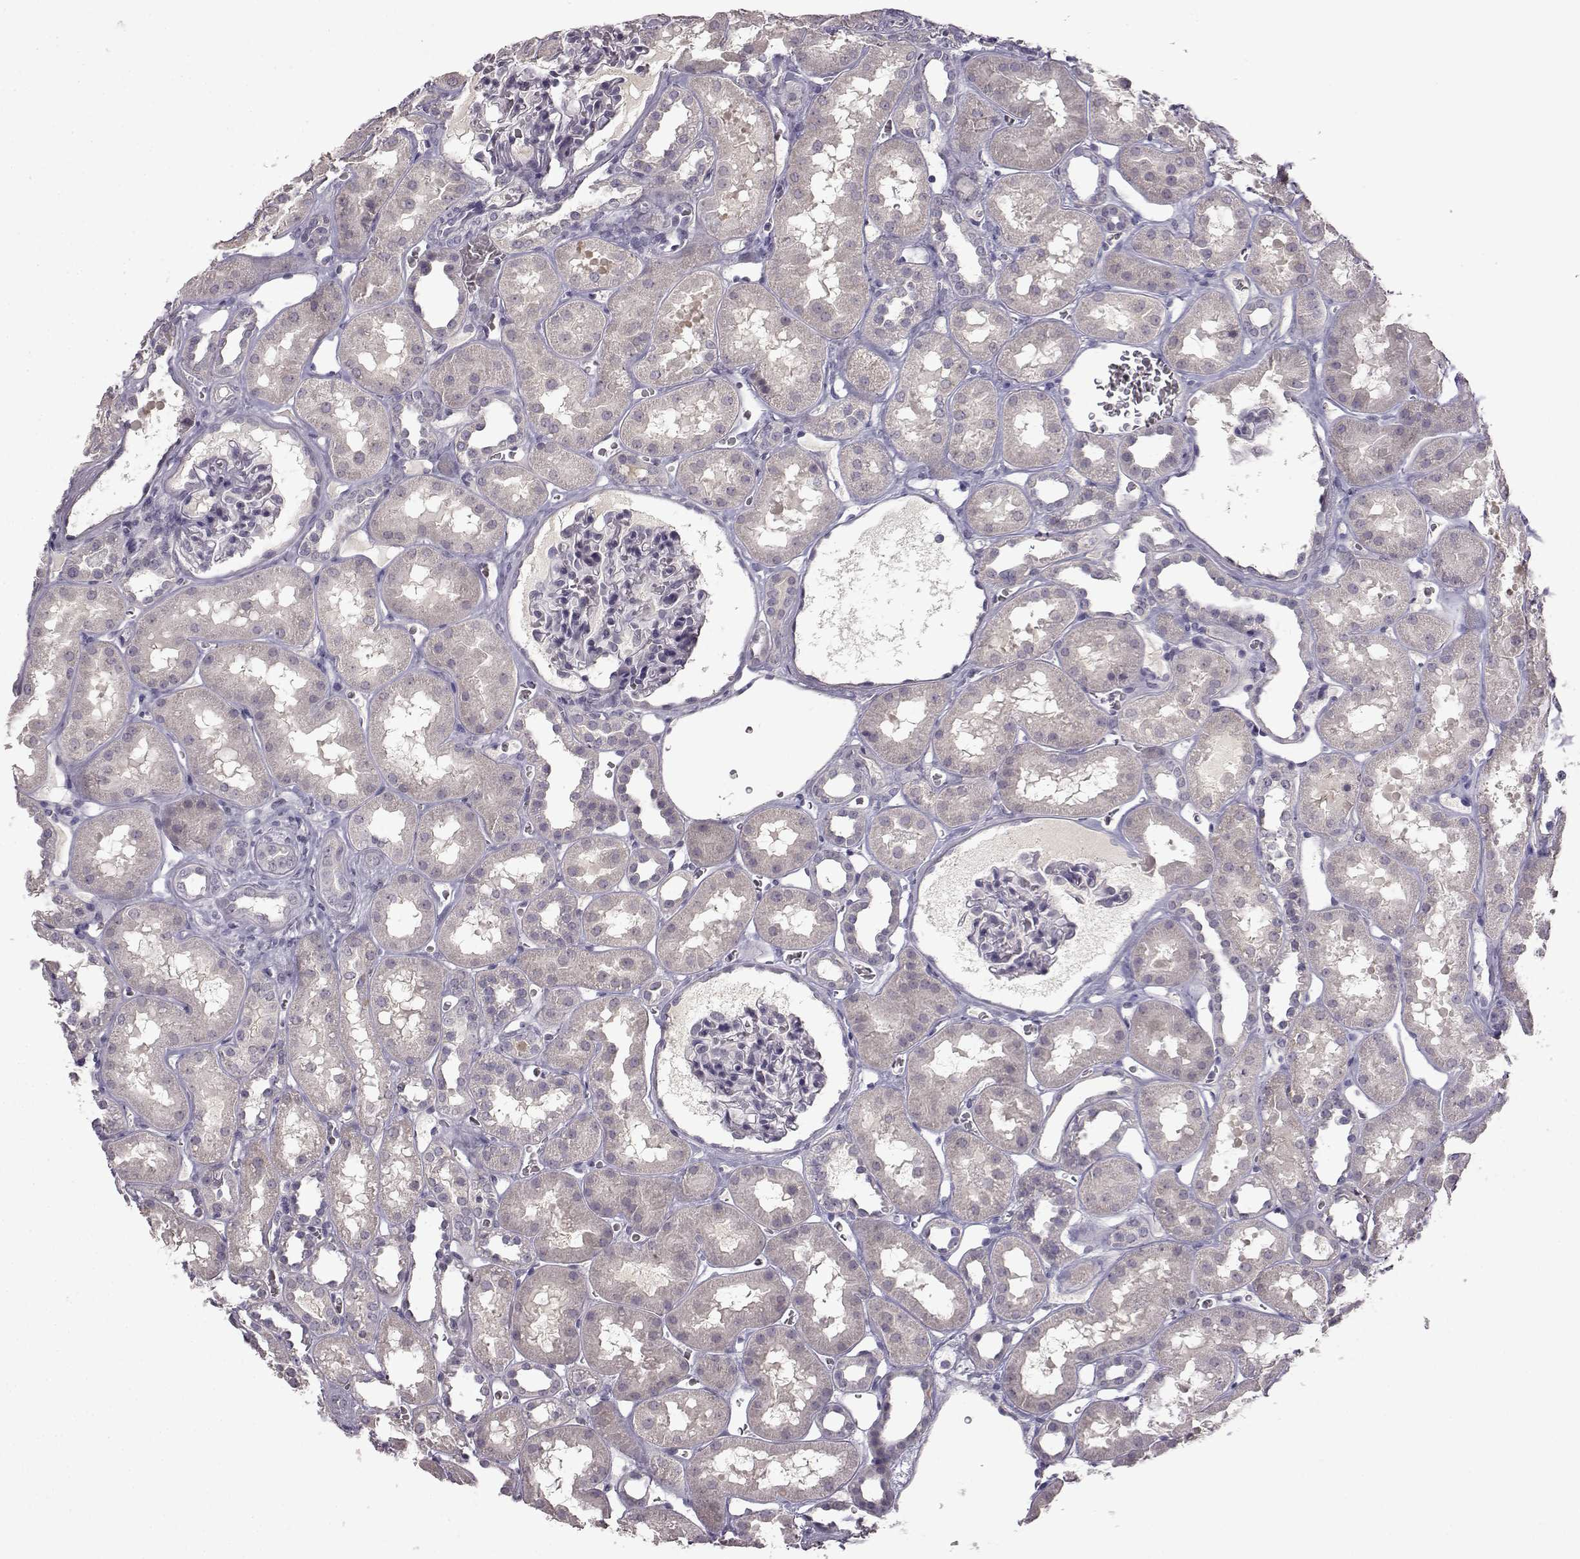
{"staining": {"intensity": "negative", "quantity": "none", "location": "none"}, "tissue": "kidney", "cell_type": "Cells in glomeruli", "image_type": "normal", "snomed": [{"axis": "morphology", "description": "Normal tissue, NOS"}, {"axis": "topography", "description": "Kidney"}], "caption": "Immunohistochemistry image of normal kidney stained for a protein (brown), which exhibits no positivity in cells in glomeruli. The staining is performed using DAB (3,3'-diaminobenzidine) brown chromogen with nuclei counter-stained in using hematoxylin.", "gene": "SPAG17", "patient": {"sex": "female", "age": 41}}